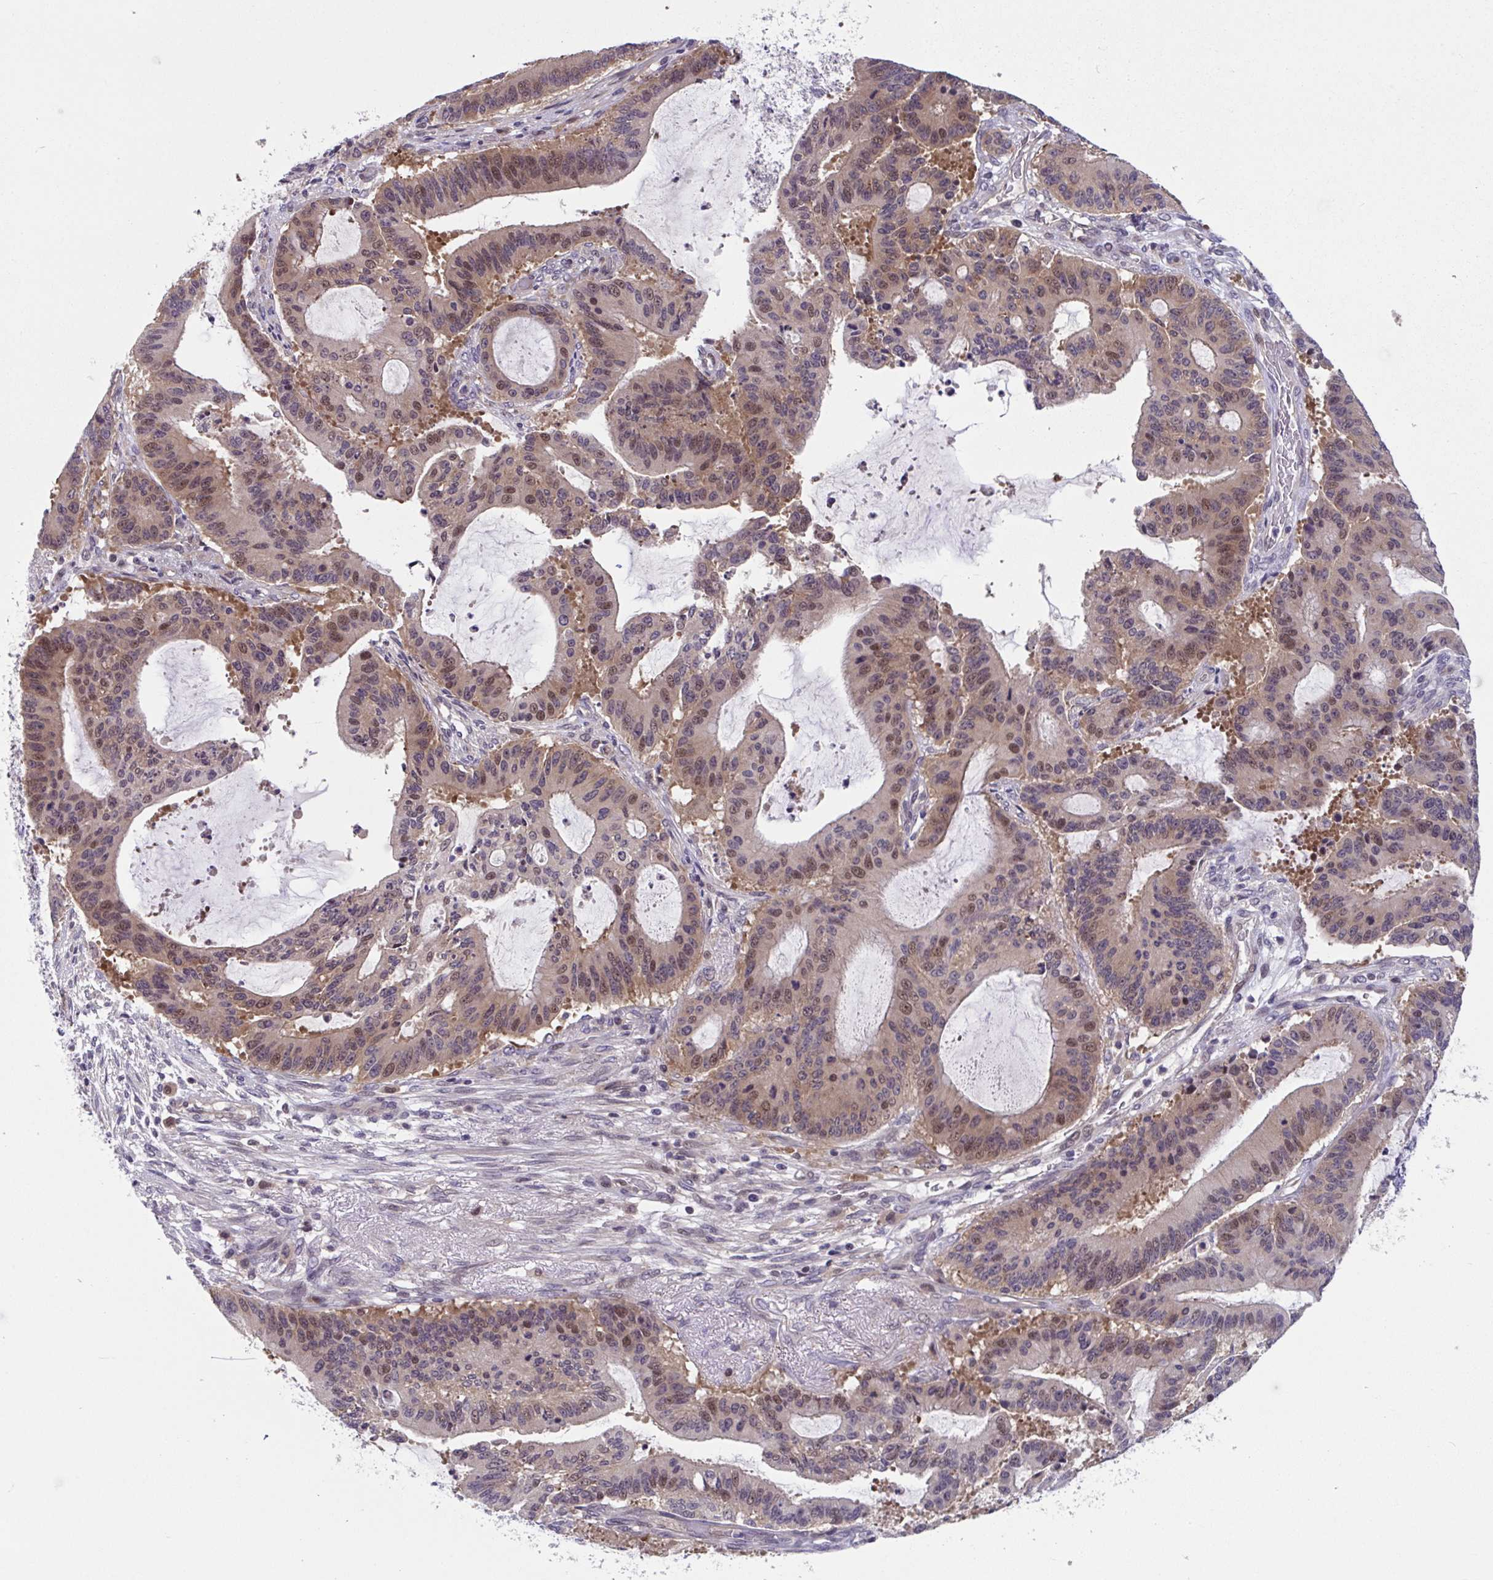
{"staining": {"intensity": "moderate", "quantity": "25%-75%", "location": "nuclear"}, "tissue": "liver cancer", "cell_type": "Tumor cells", "image_type": "cancer", "snomed": [{"axis": "morphology", "description": "Normal tissue, NOS"}, {"axis": "morphology", "description": "Cholangiocarcinoma"}, {"axis": "topography", "description": "Liver"}, {"axis": "topography", "description": "Peripheral nerve tissue"}], "caption": "DAB (3,3'-diaminobenzidine) immunohistochemical staining of liver cancer (cholangiocarcinoma) shows moderate nuclear protein expression in about 25%-75% of tumor cells.", "gene": "RIOK1", "patient": {"sex": "female", "age": 73}}